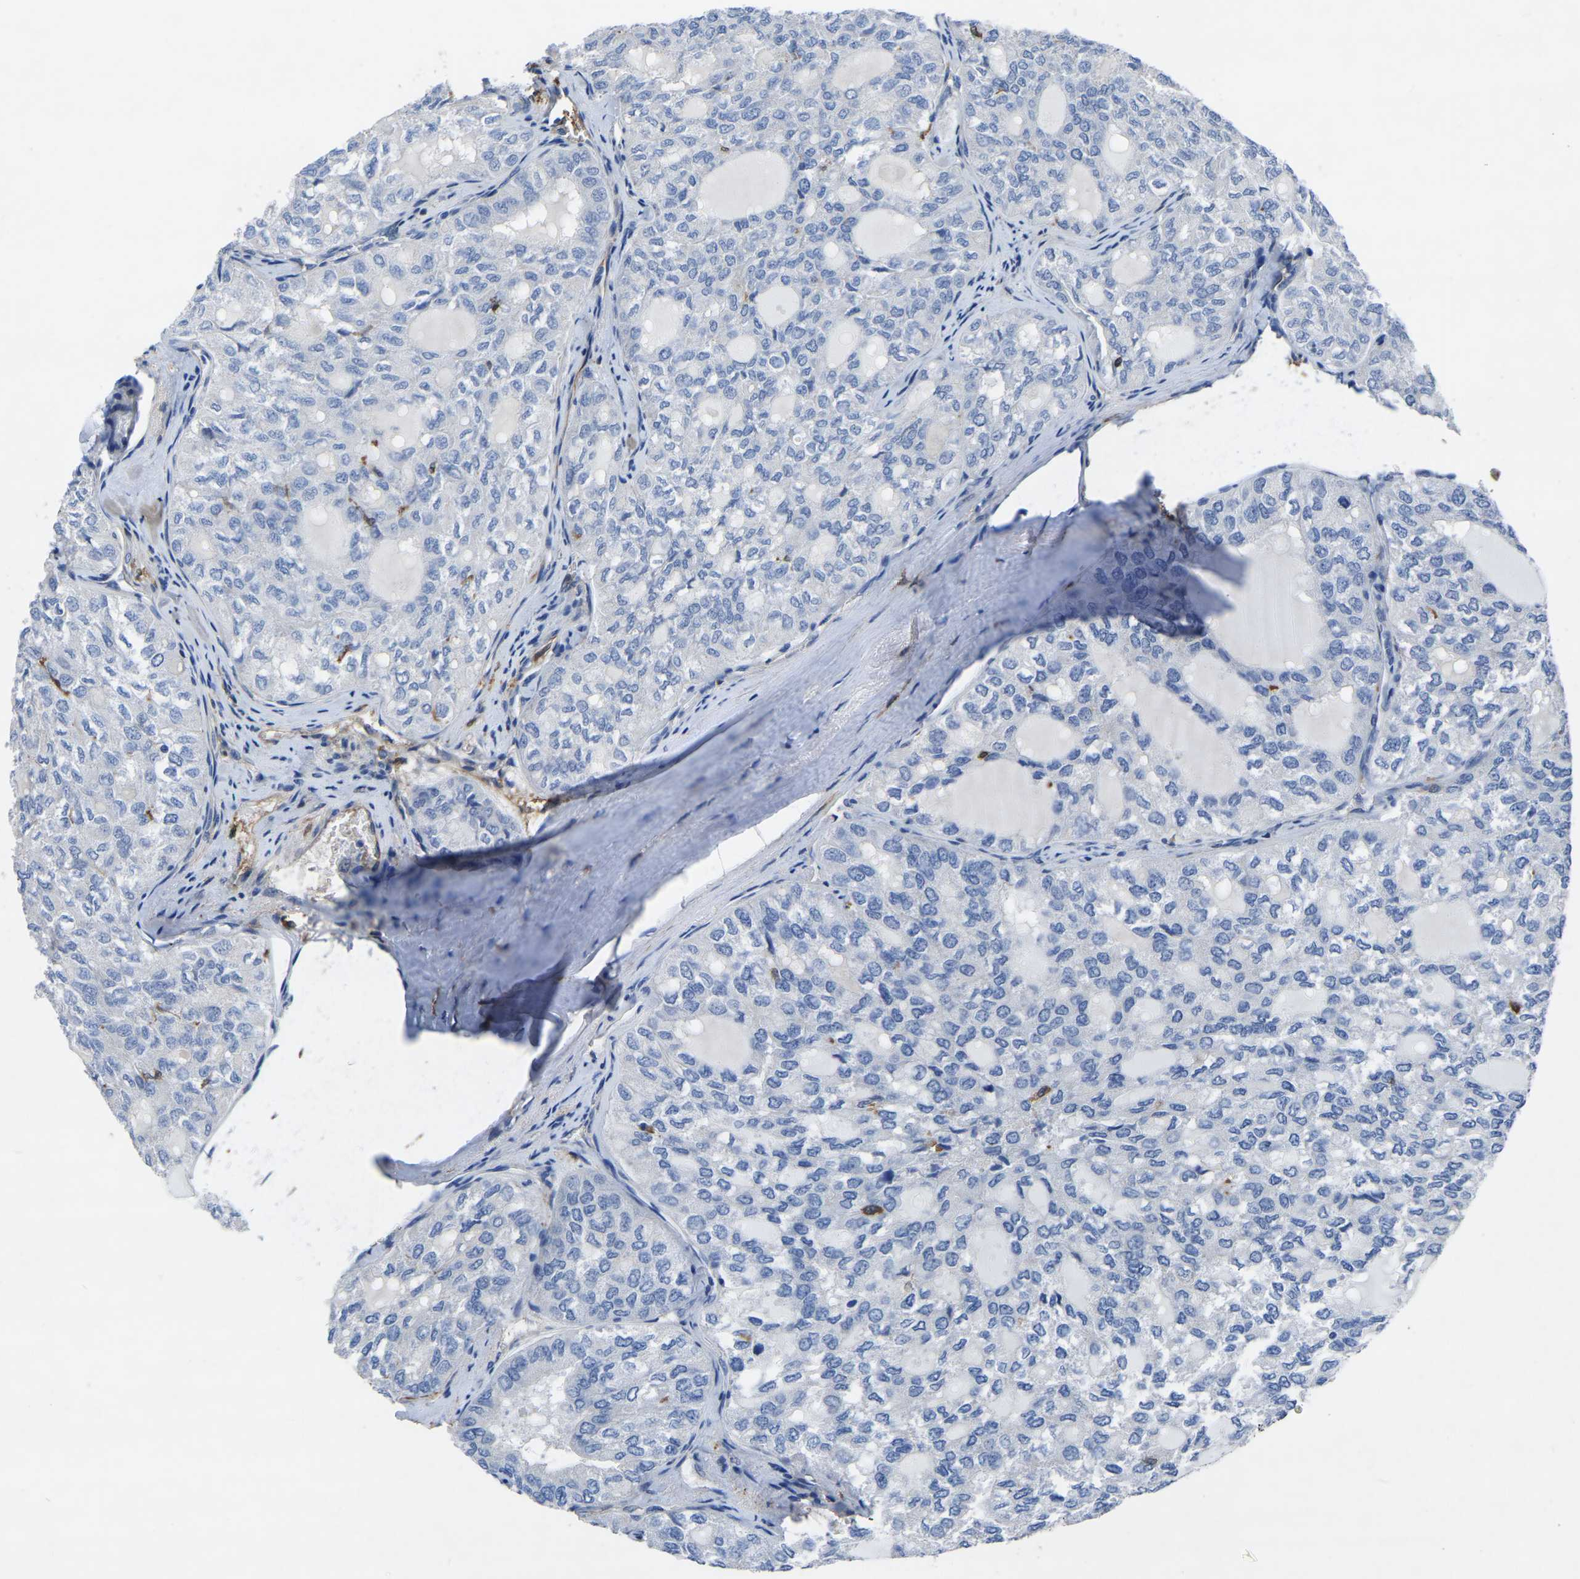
{"staining": {"intensity": "negative", "quantity": "none", "location": "none"}, "tissue": "thyroid cancer", "cell_type": "Tumor cells", "image_type": "cancer", "snomed": [{"axis": "morphology", "description": "Follicular adenoma carcinoma, NOS"}, {"axis": "topography", "description": "Thyroid gland"}], "caption": "Follicular adenoma carcinoma (thyroid) stained for a protein using IHC exhibits no staining tumor cells.", "gene": "ATG2B", "patient": {"sex": "male", "age": 75}}